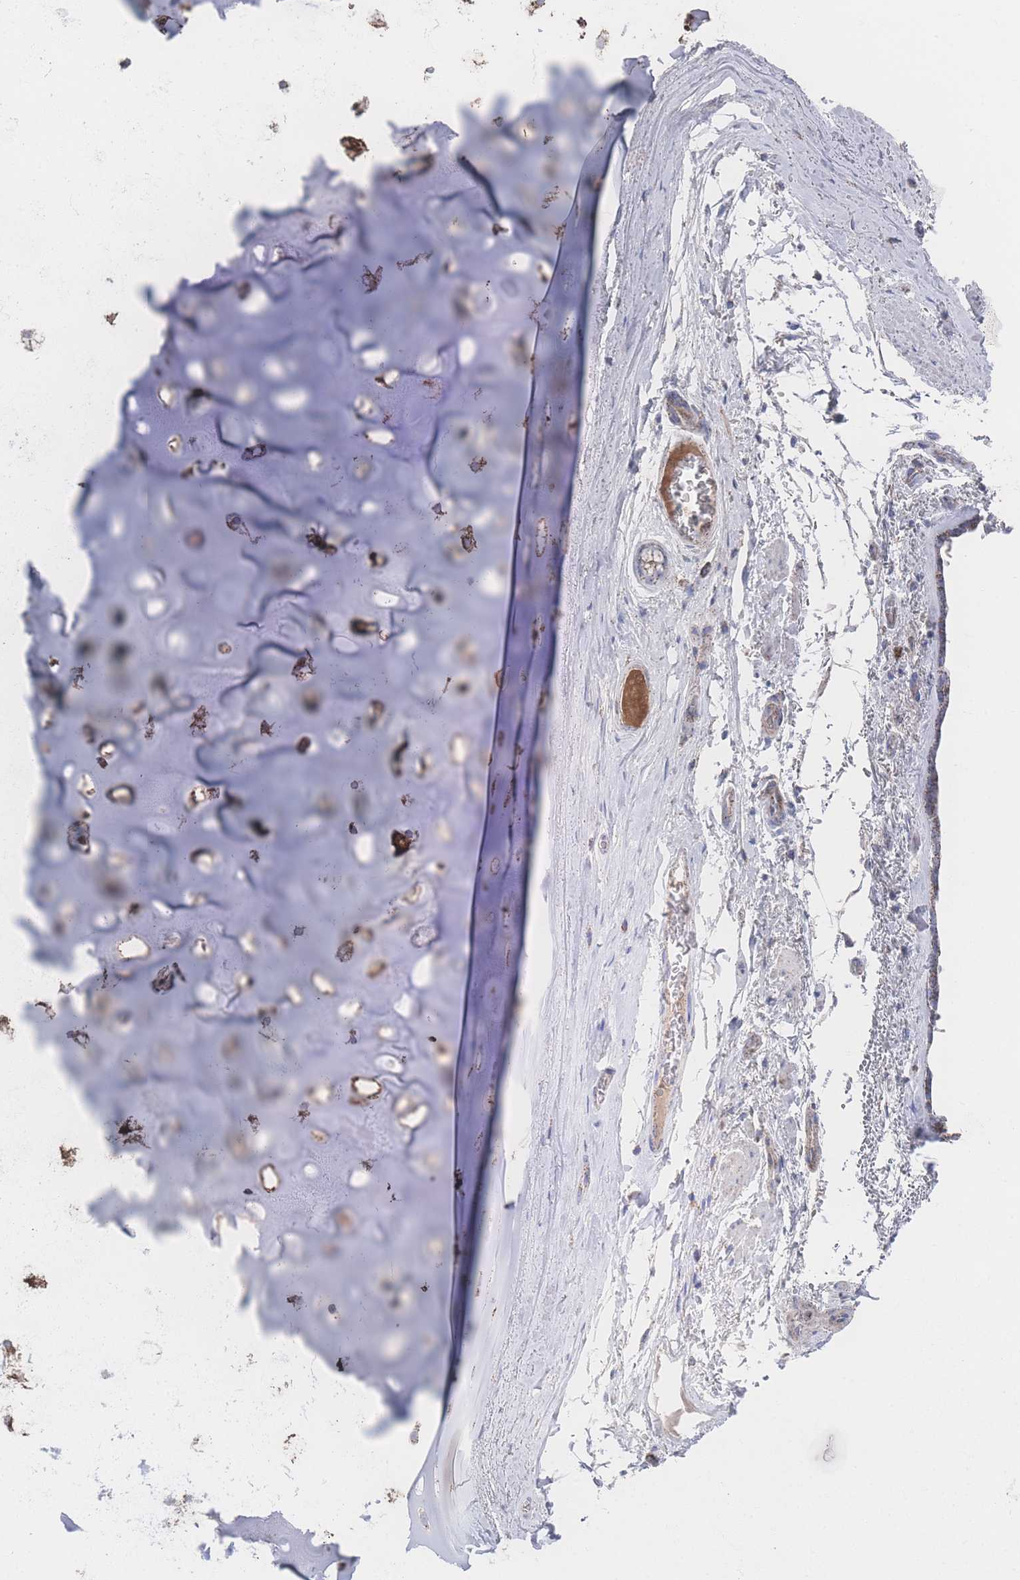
{"staining": {"intensity": "negative", "quantity": "none", "location": "none"}, "tissue": "adipose tissue", "cell_type": "Adipocytes", "image_type": "normal", "snomed": [{"axis": "morphology", "description": "Normal tissue, NOS"}, {"axis": "topography", "description": "Cartilage tissue"}], "caption": "Immunohistochemical staining of benign adipose tissue demonstrates no significant staining in adipocytes.", "gene": "PEX14", "patient": {"sex": "male", "age": 66}}